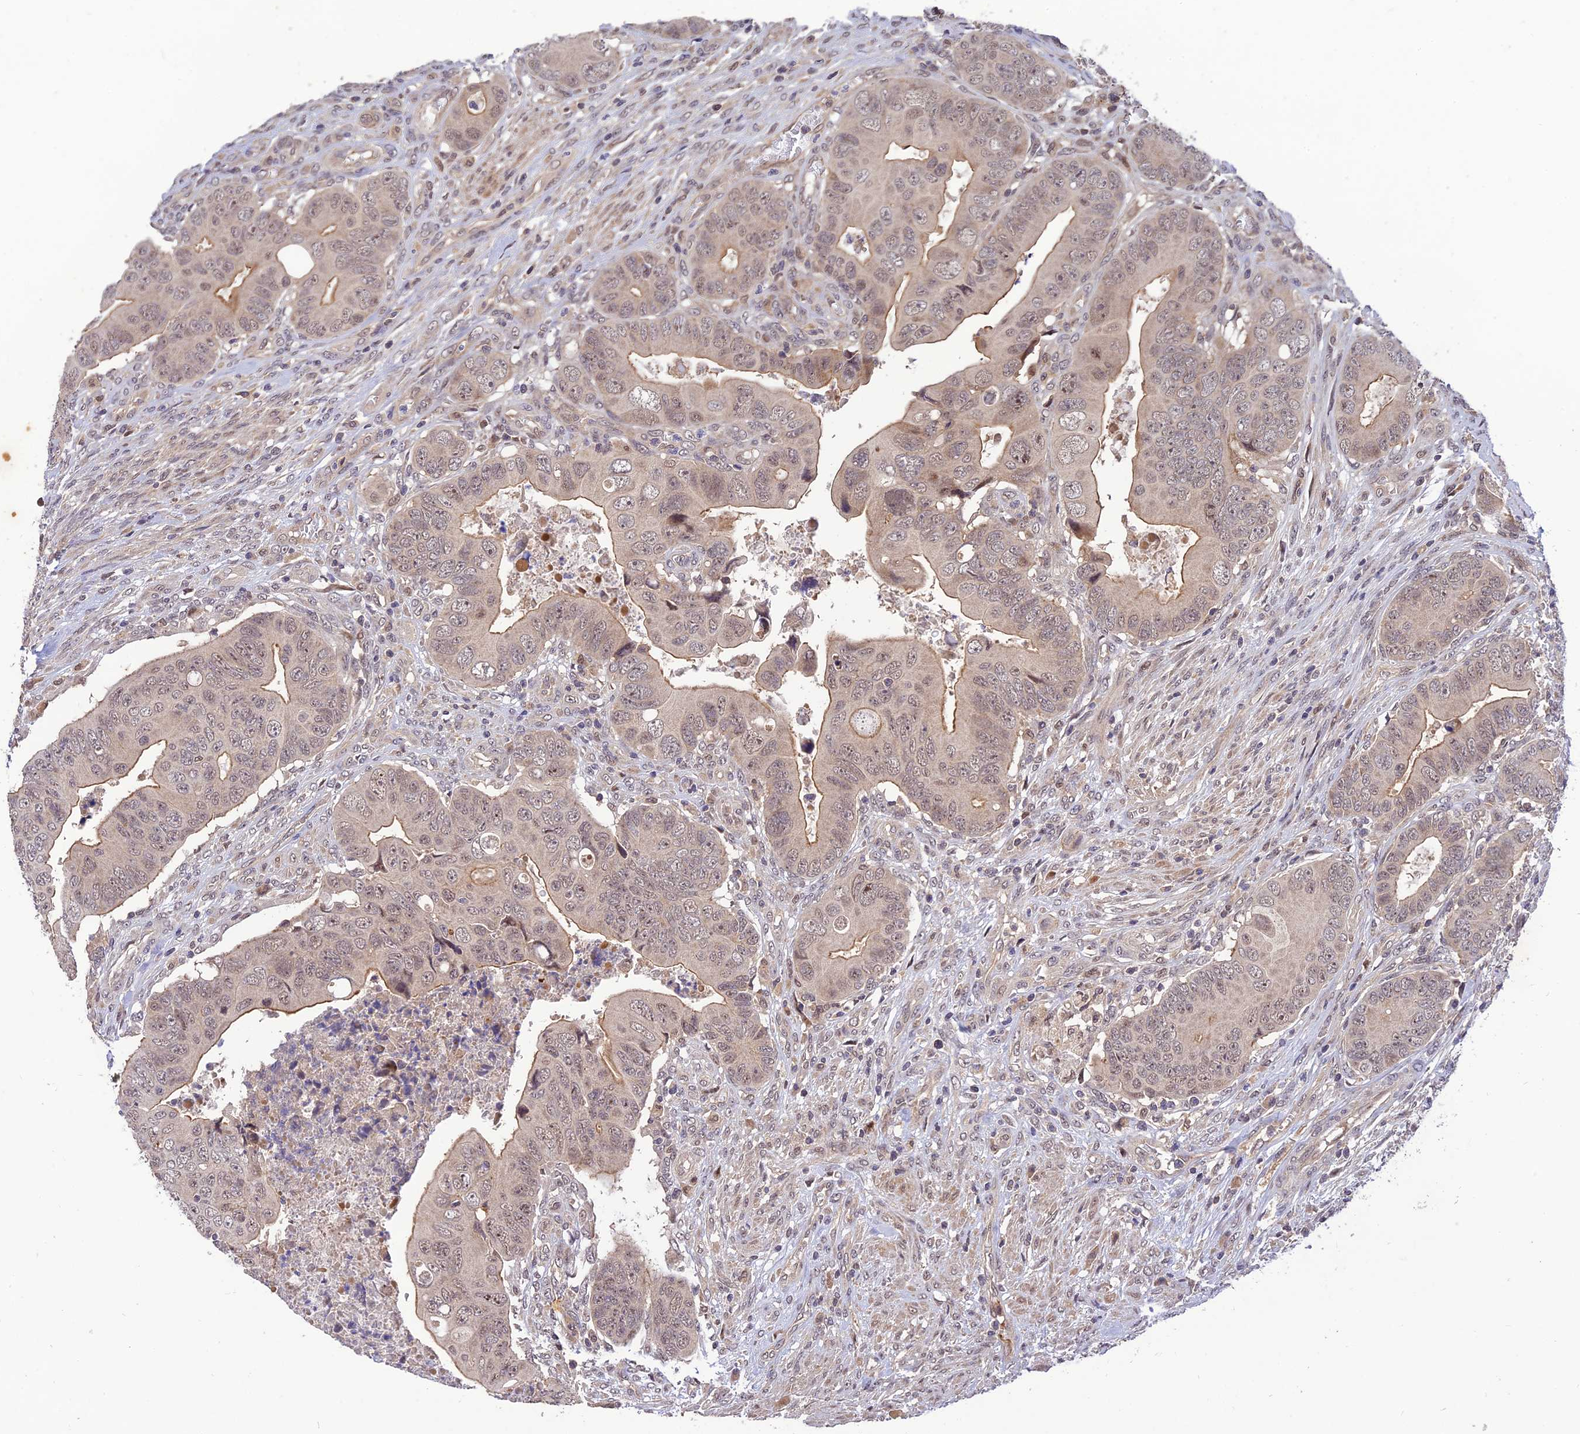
{"staining": {"intensity": "weak", "quantity": "25%-75%", "location": "cytoplasmic/membranous"}, "tissue": "colorectal cancer", "cell_type": "Tumor cells", "image_type": "cancer", "snomed": [{"axis": "morphology", "description": "Adenocarcinoma, NOS"}, {"axis": "topography", "description": "Rectum"}], "caption": "Adenocarcinoma (colorectal) stained with DAB (3,3'-diaminobenzidine) IHC demonstrates low levels of weak cytoplasmic/membranous positivity in about 25%-75% of tumor cells.", "gene": "REV1", "patient": {"sex": "female", "age": 78}}